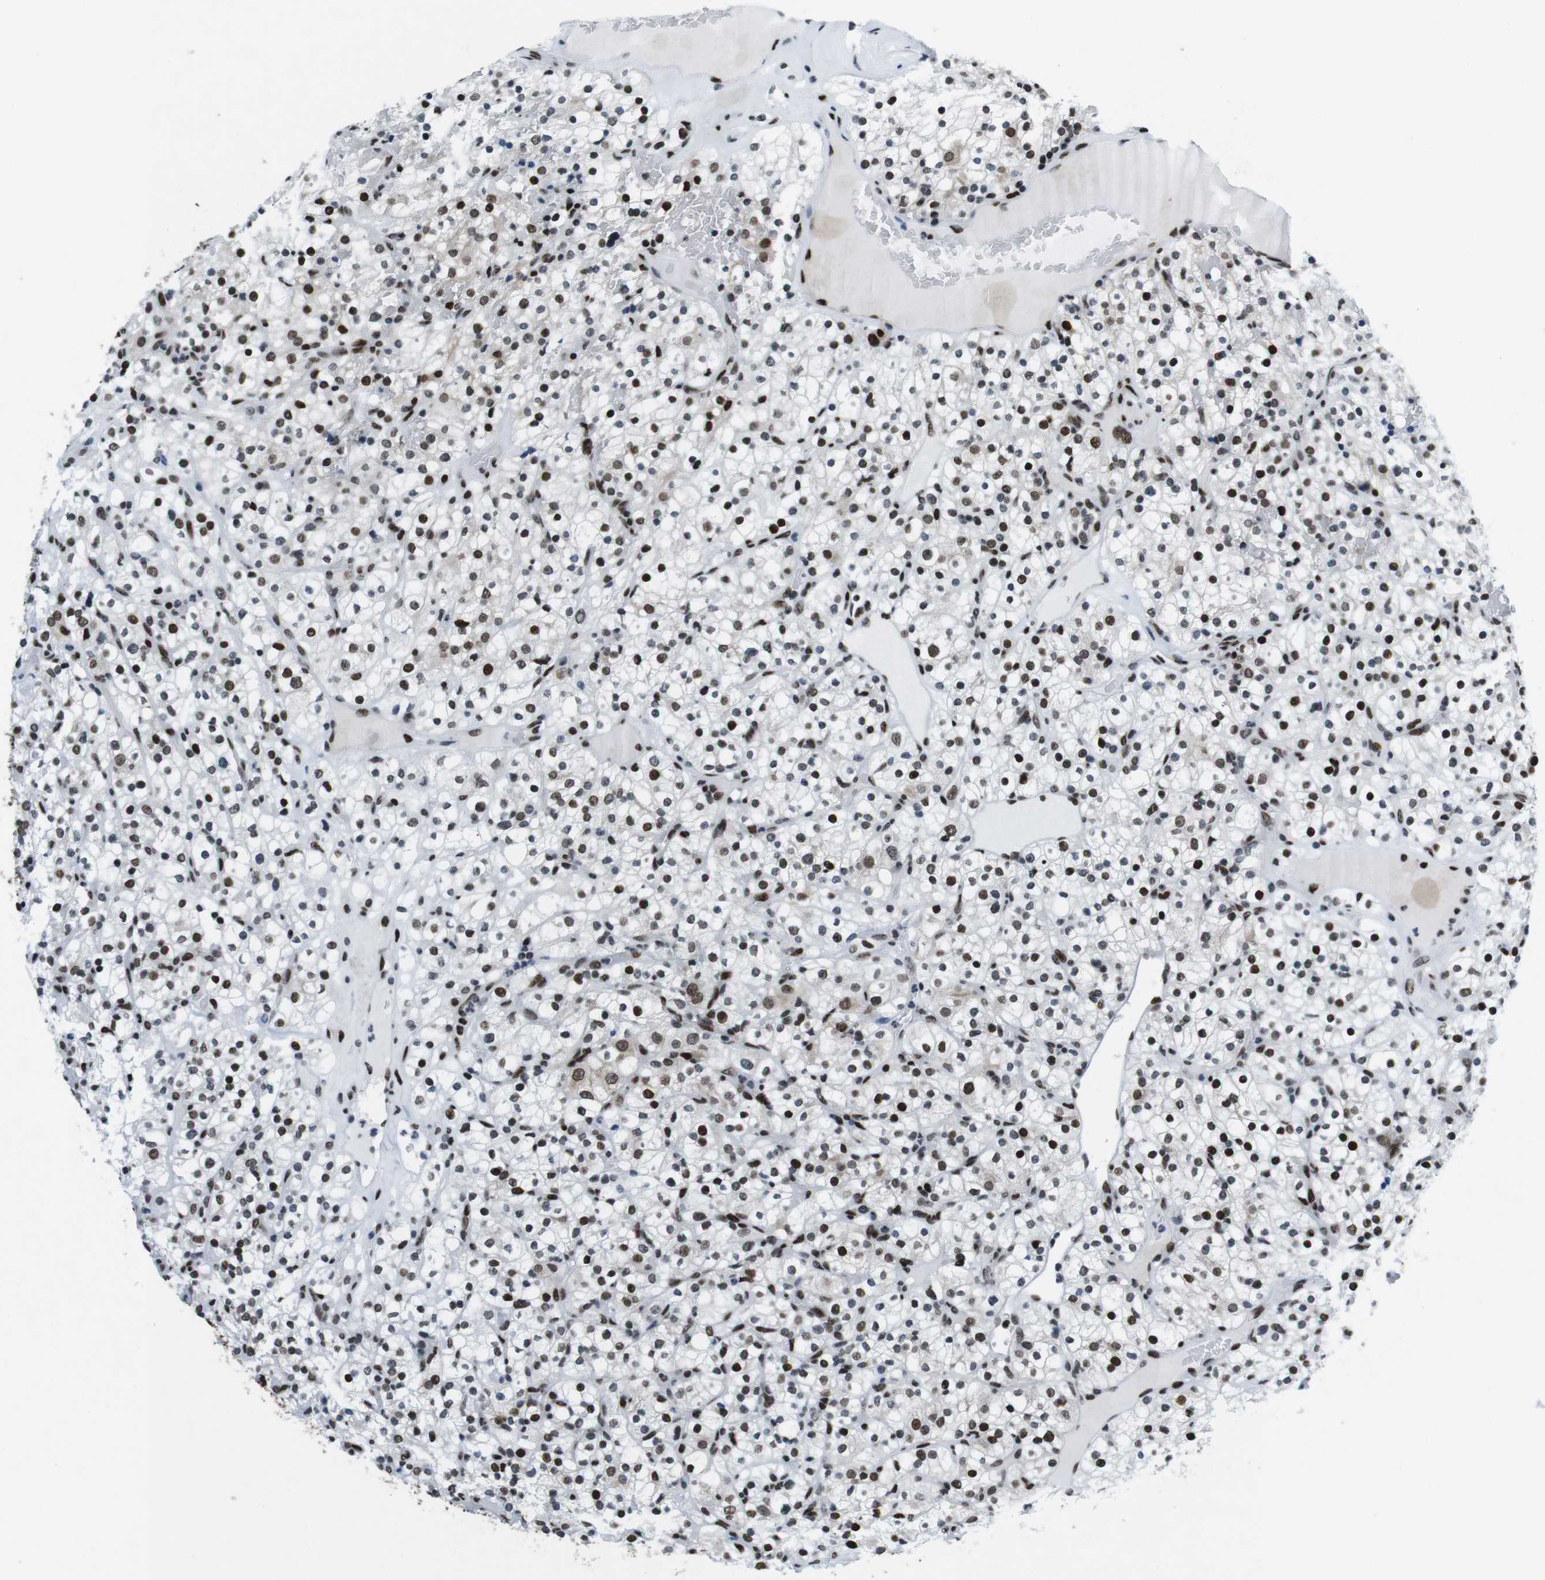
{"staining": {"intensity": "strong", "quantity": ">75%", "location": "nuclear"}, "tissue": "renal cancer", "cell_type": "Tumor cells", "image_type": "cancer", "snomed": [{"axis": "morphology", "description": "Normal tissue, NOS"}, {"axis": "morphology", "description": "Adenocarcinoma, NOS"}, {"axis": "topography", "description": "Kidney"}], "caption": "A photomicrograph of renal adenocarcinoma stained for a protein exhibits strong nuclear brown staining in tumor cells.", "gene": "CITED2", "patient": {"sex": "female", "age": 72}}